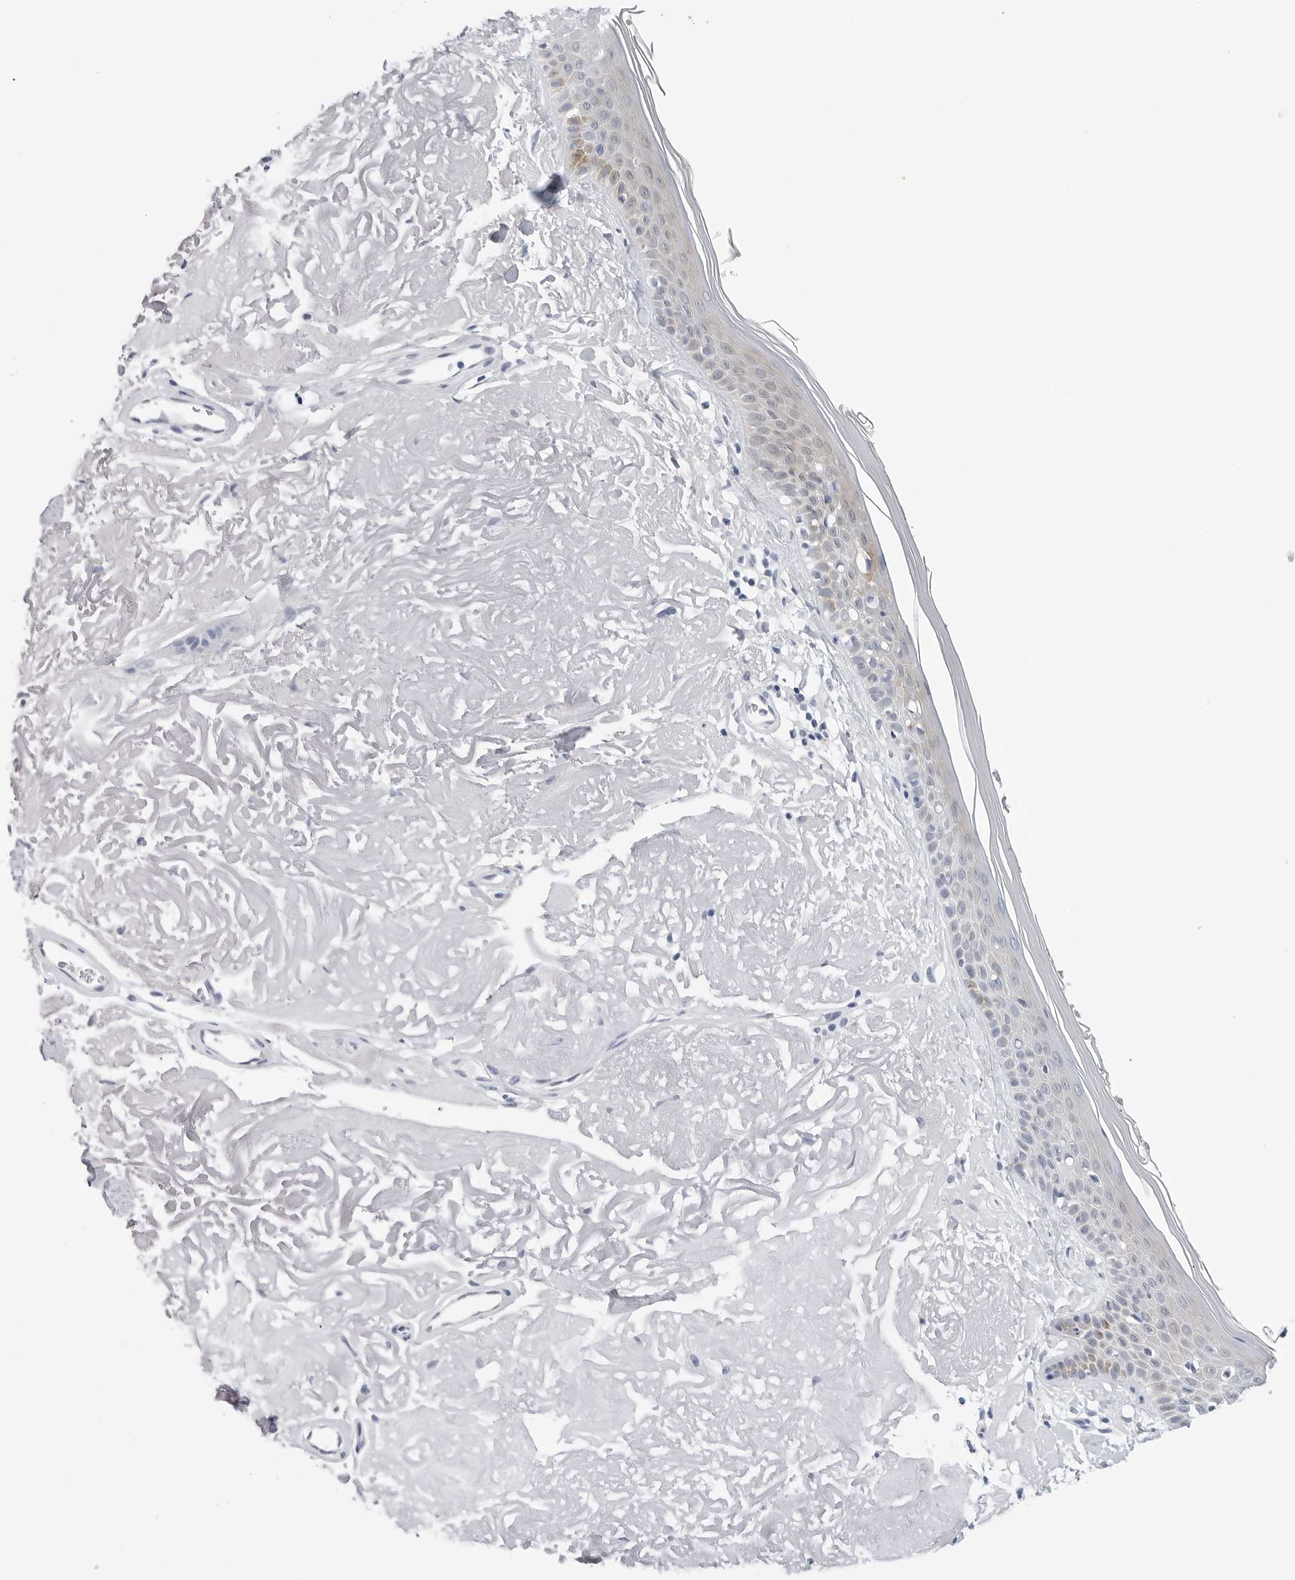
{"staining": {"intensity": "negative", "quantity": "none", "location": "none"}, "tissue": "skin", "cell_type": "Fibroblasts", "image_type": "normal", "snomed": [{"axis": "morphology", "description": "Normal tissue, NOS"}, {"axis": "topography", "description": "Skin"}, {"axis": "topography", "description": "Skeletal muscle"}], "caption": "This image is of benign skin stained with IHC to label a protein in brown with the nuclei are counter-stained blue. There is no staining in fibroblasts. Brightfield microscopy of immunohistochemistry (IHC) stained with DAB (brown) and hematoxylin (blue), captured at high magnification.", "gene": "SLC19A1", "patient": {"sex": "male", "age": 83}}